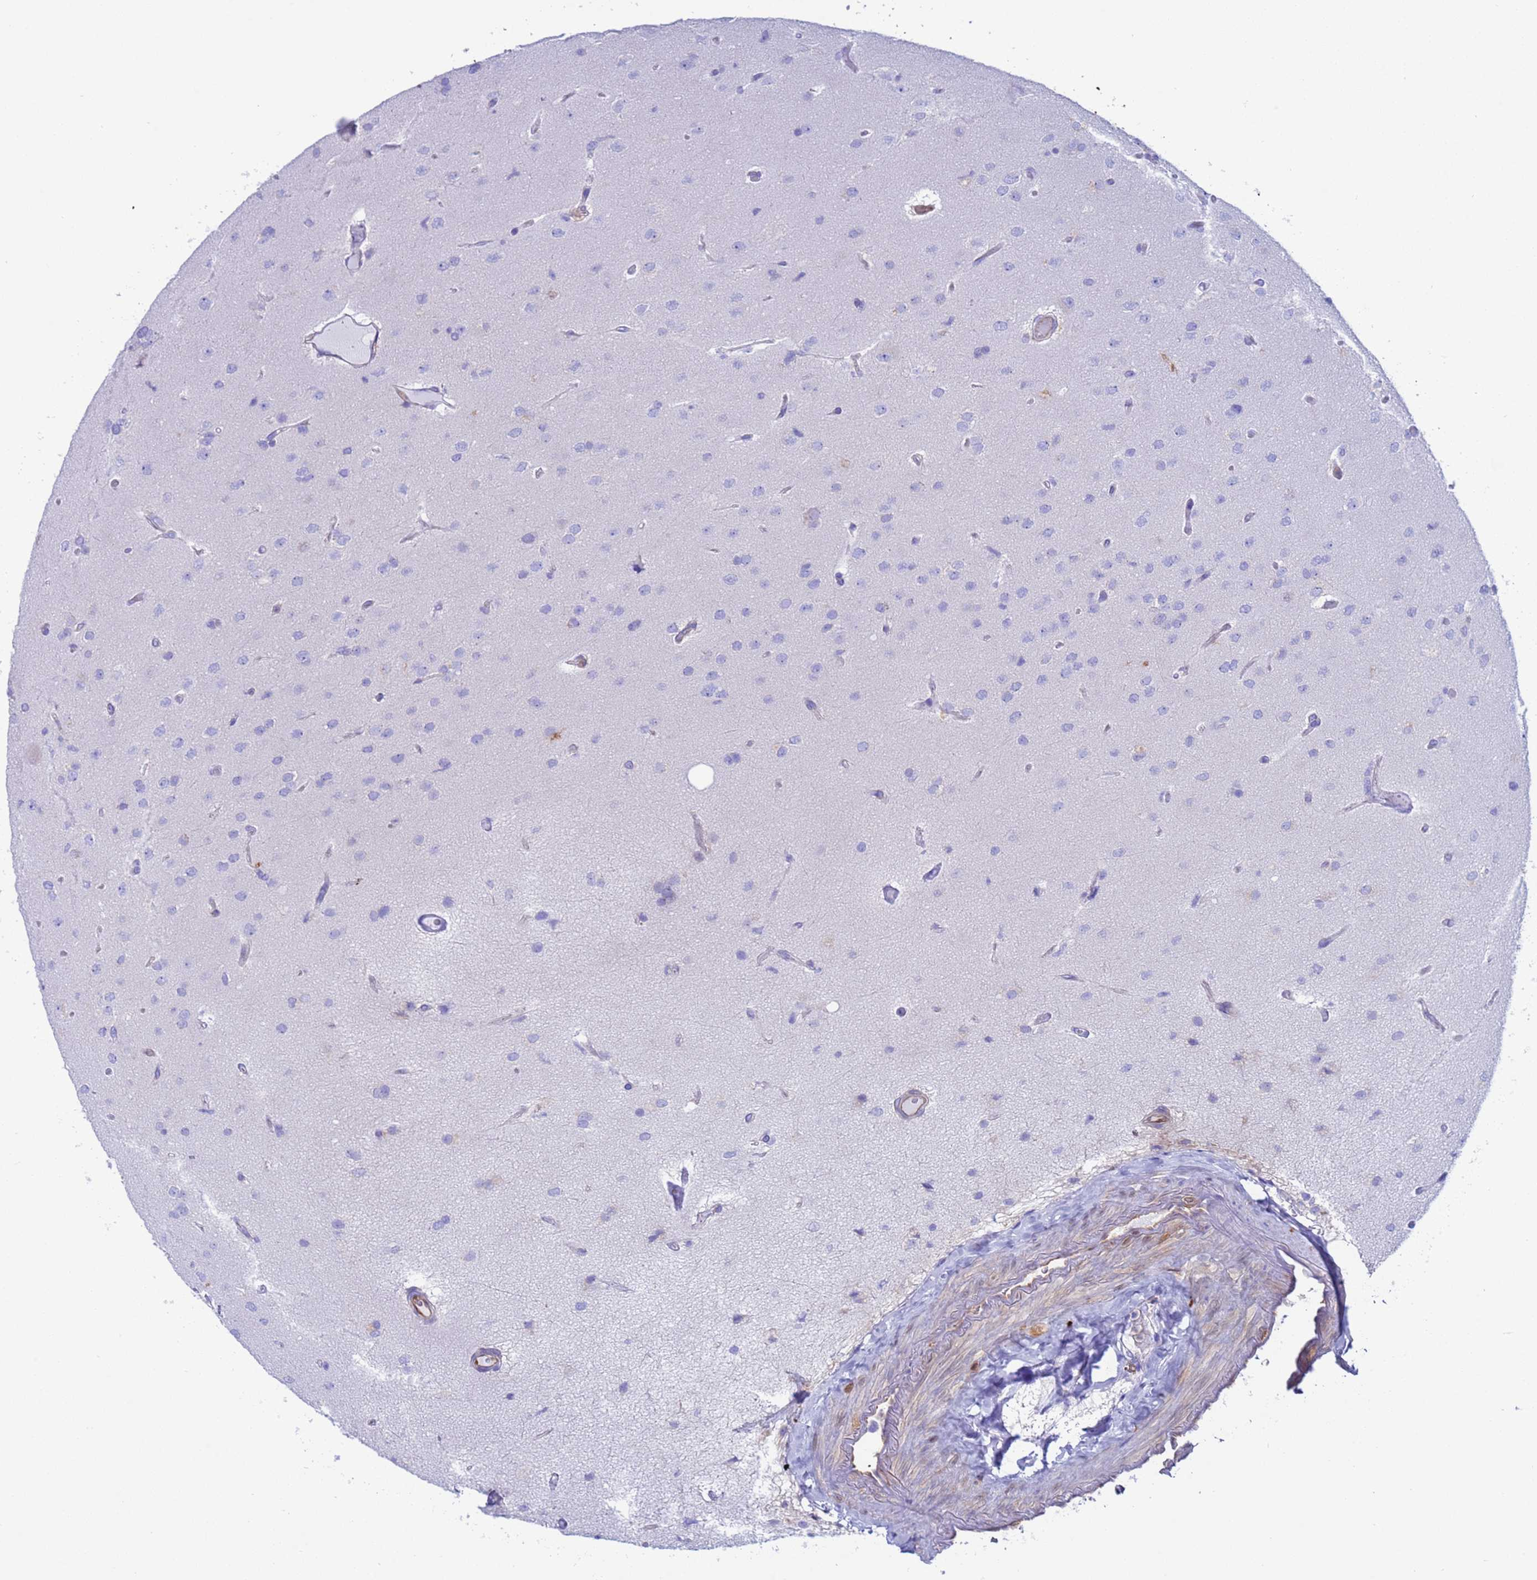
{"staining": {"intensity": "negative", "quantity": "none", "location": "none"}, "tissue": "glioma", "cell_type": "Tumor cells", "image_type": "cancer", "snomed": [{"axis": "morphology", "description": "Glioma, malignant, High grade"}, {"axis": "topography", "description": "Brain"}], "caption": "Human glioma stained for a protein using immunohistochemistry shows no staining in tumor cells.", "gene": "C6orf47", "patient": {"sex": "male", "age": 77}}